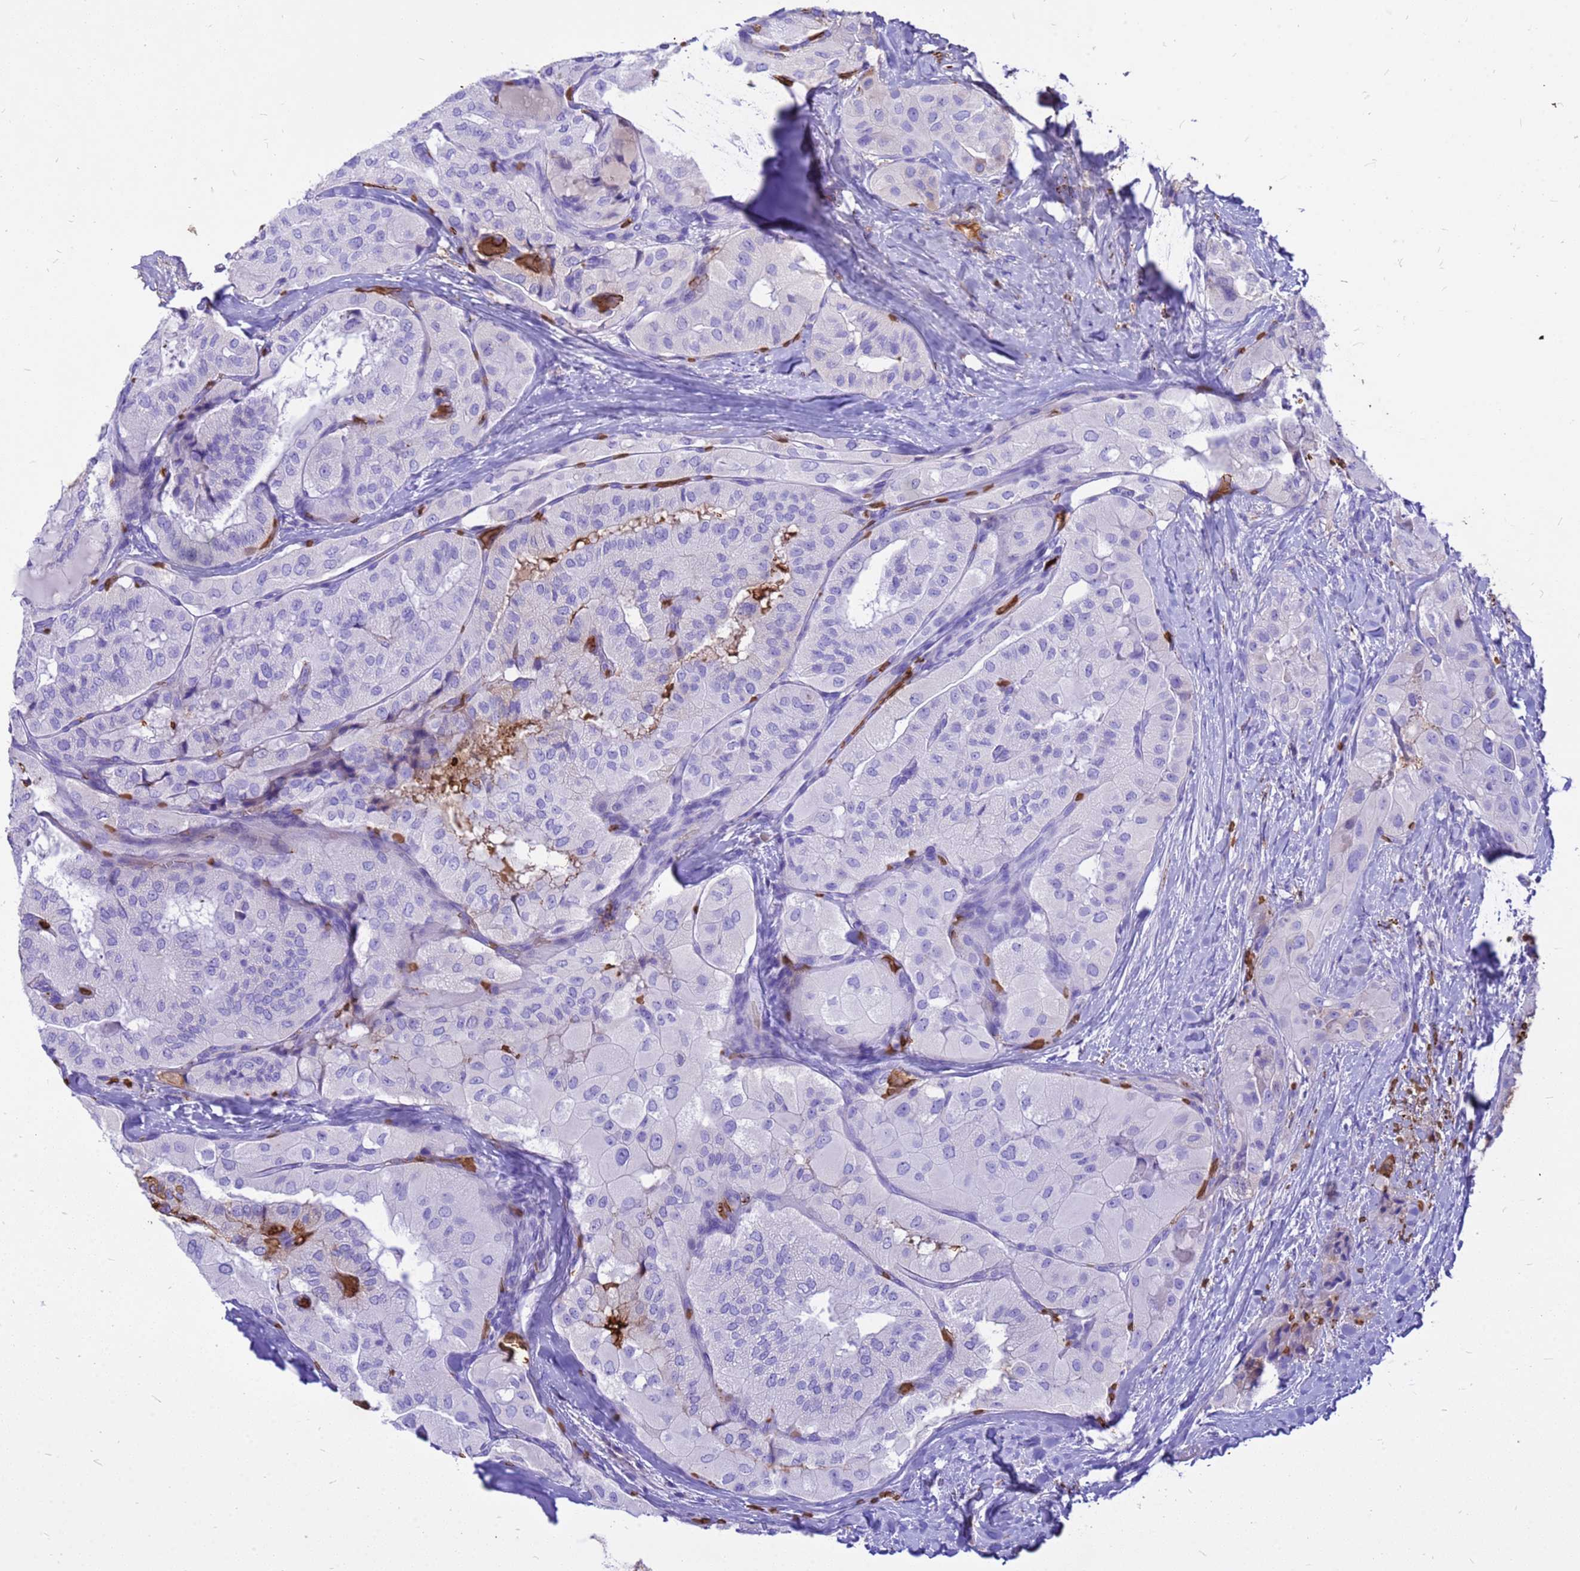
{"staining": {"intensity": "negative", "quantity": "none", "location": "none"}, "tissue": "thyroid cancer", "cell_type": "Tumor cells", "image_type": "cancer", "snomed": [{"axis": "morphology", "description": "Normal tissue, NOS"}, {"axis": "morphology", "description": "Papillary adenocarcinoma, NOS"}, {"axis": "topography", "description": "Thyroid gland"}], "caption": "Tumor cells show no significant protein positivity in thyroid papillary adenocarcinoma. Nuclei are stained in blue.", "gene": "HBA2", "patient": {"sex": "female", "age": 59}}